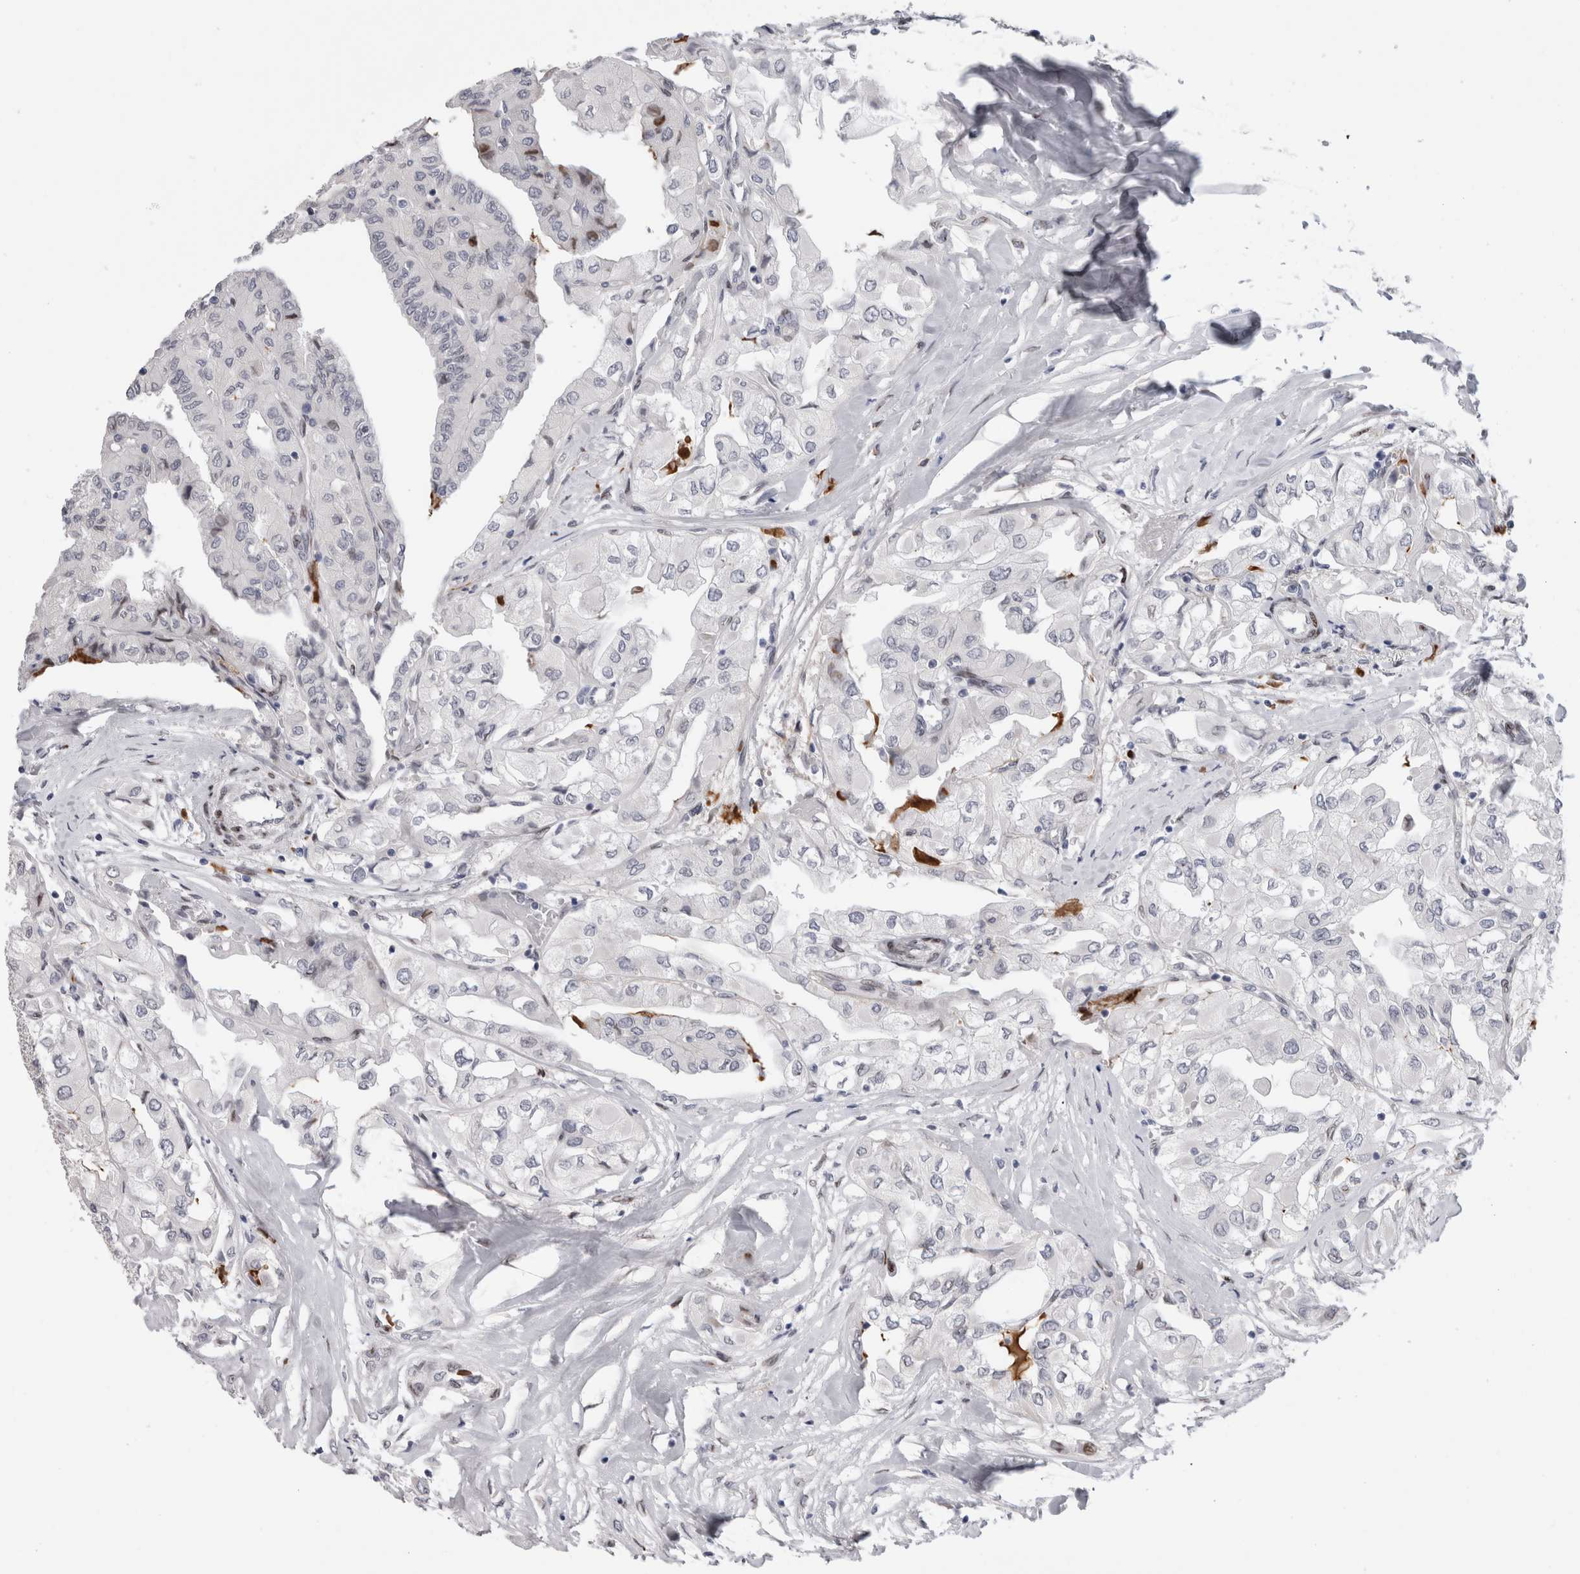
{"staining": {"intensity": "negative", "quantity": "none", "location": "none"}, "tissue": "thyroid cancer", "cell_type": "Tumor cells", "image_type": "cancer", "snomed": [{"axis": "morphology", "description": "Papillary adenocarcinoma, NOS"}, {"axis": "topography", "description": "Thyroid gland"}], "caption": "This is an IHC histopathology image of human thyroid papillary adenocarcinoma. There is no staining in tumor cells.", "gene": "DMTN", "patient": {"sex": "female", "age": 59}}